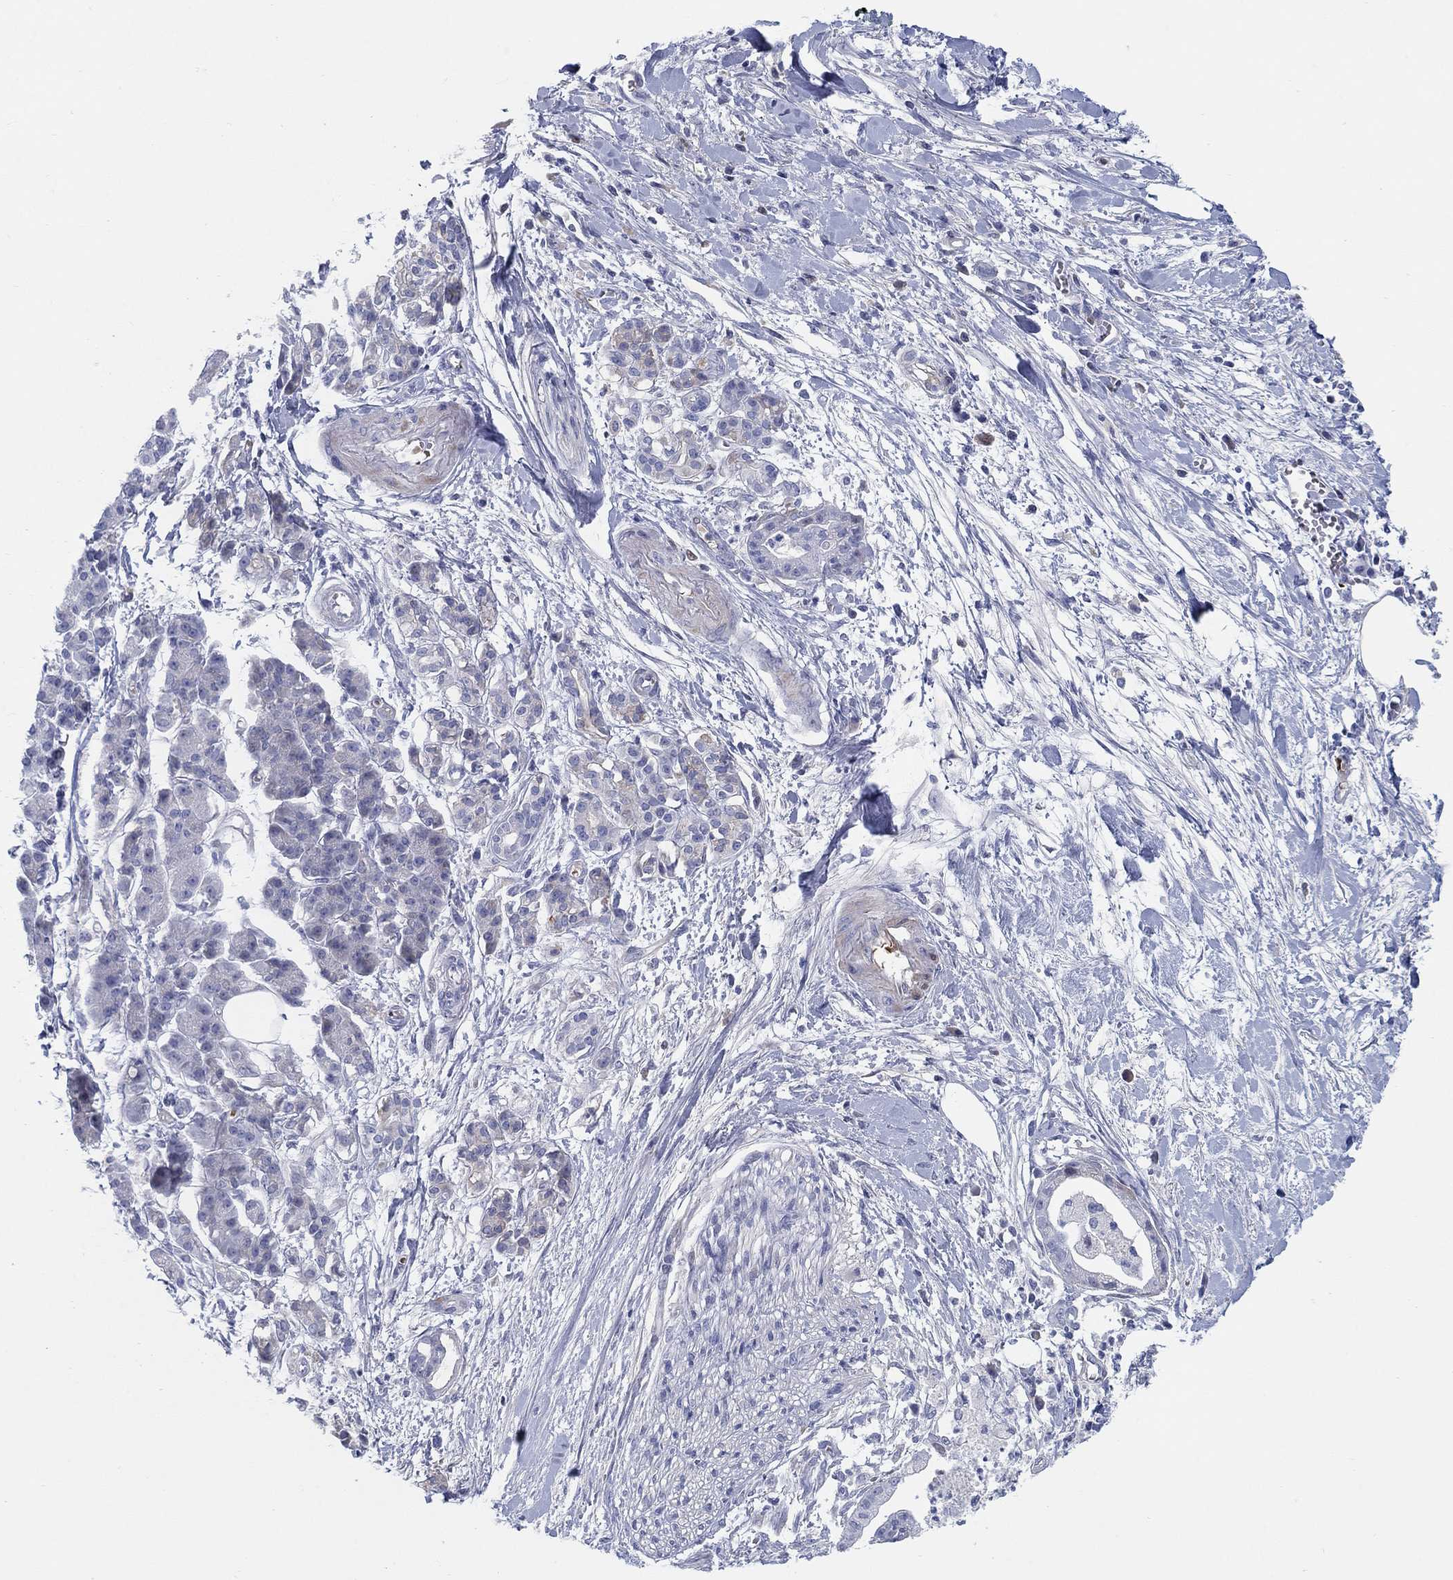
{"staining": {"intensity": "negative", "quantity": "none", "location": "none"}, "tissue": "pancreatic cancer", "cell_type": "Tumor cells", "image_type": "cancer", "snomed": [{"axis": "morphology", "description": "Normal tissue, NOS"}, {"axis": "morphology", "description": "Adenocarcinoma, NOS"}, {"axis": "topography", "description": "Lymph node"}, {"axis": "topography", "description": "Pancreas"}], "caption": "Human pancreatic adenocarcinoma stained for a protein using immunohistochemistry (IHC) shows no expression in tumor cells.", "gene": "HEATR4", "patient": {"sex": "female", "age": 58}}